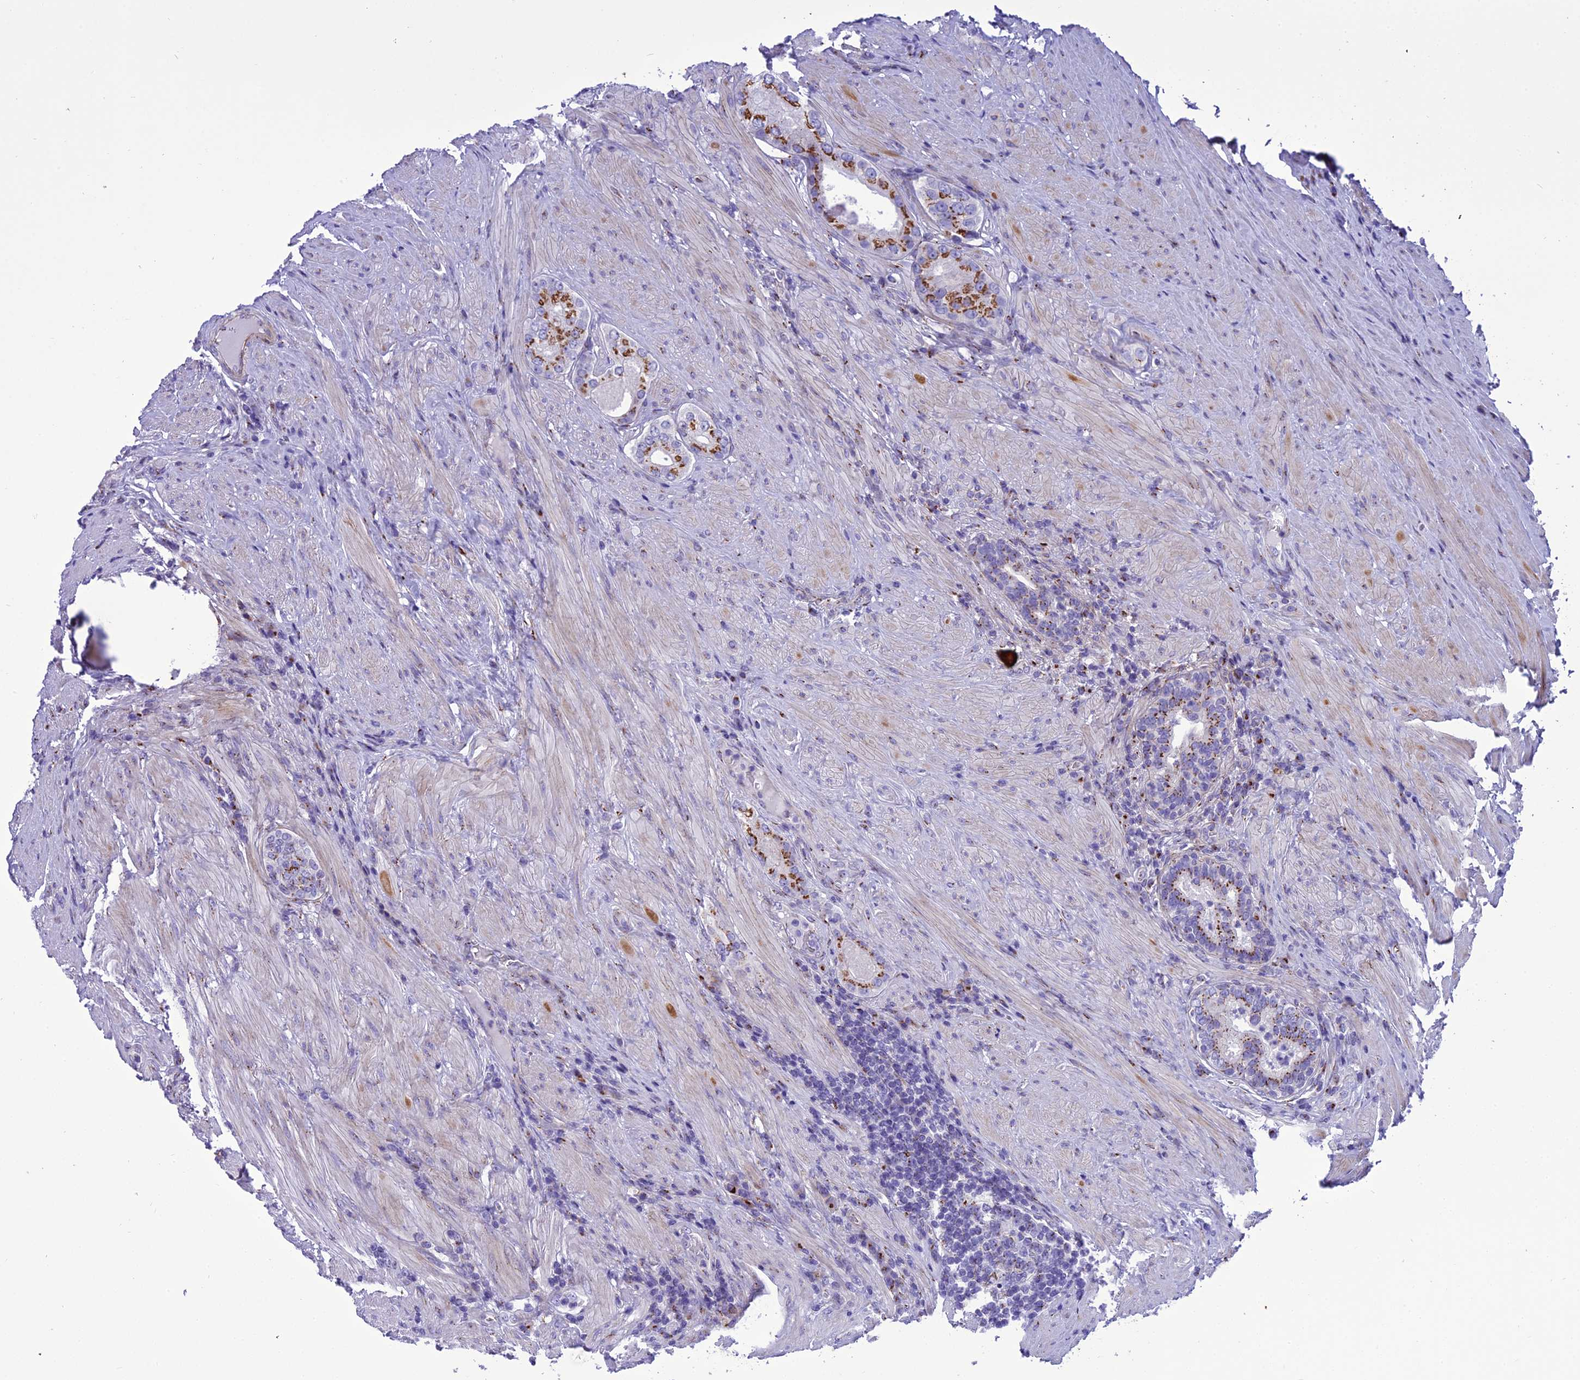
{"staining": {"intensity": "strong", "quantity": ">75%", "location": "cytoplasmic/membranous"}, "tissue": "prostate cancer", "cell_type": "Tumor cells", "image_type": "cancer", "snomed": [{"axis": "morphology", "description": "Adenocarcinoma, Low grade"}, {"axis": "topography", "description": "Prostate"}], "caption": "Prostate cancer was stained to show a protein in brown. There is high levels of strong cytoplasmic/membranous positivity in about >75% of tumor cells. The protein of interest is shown in brown color, while the nuclei are stained blue.", "gene": "GOLM2", "patient": {"sex": "male", "age": 68}}